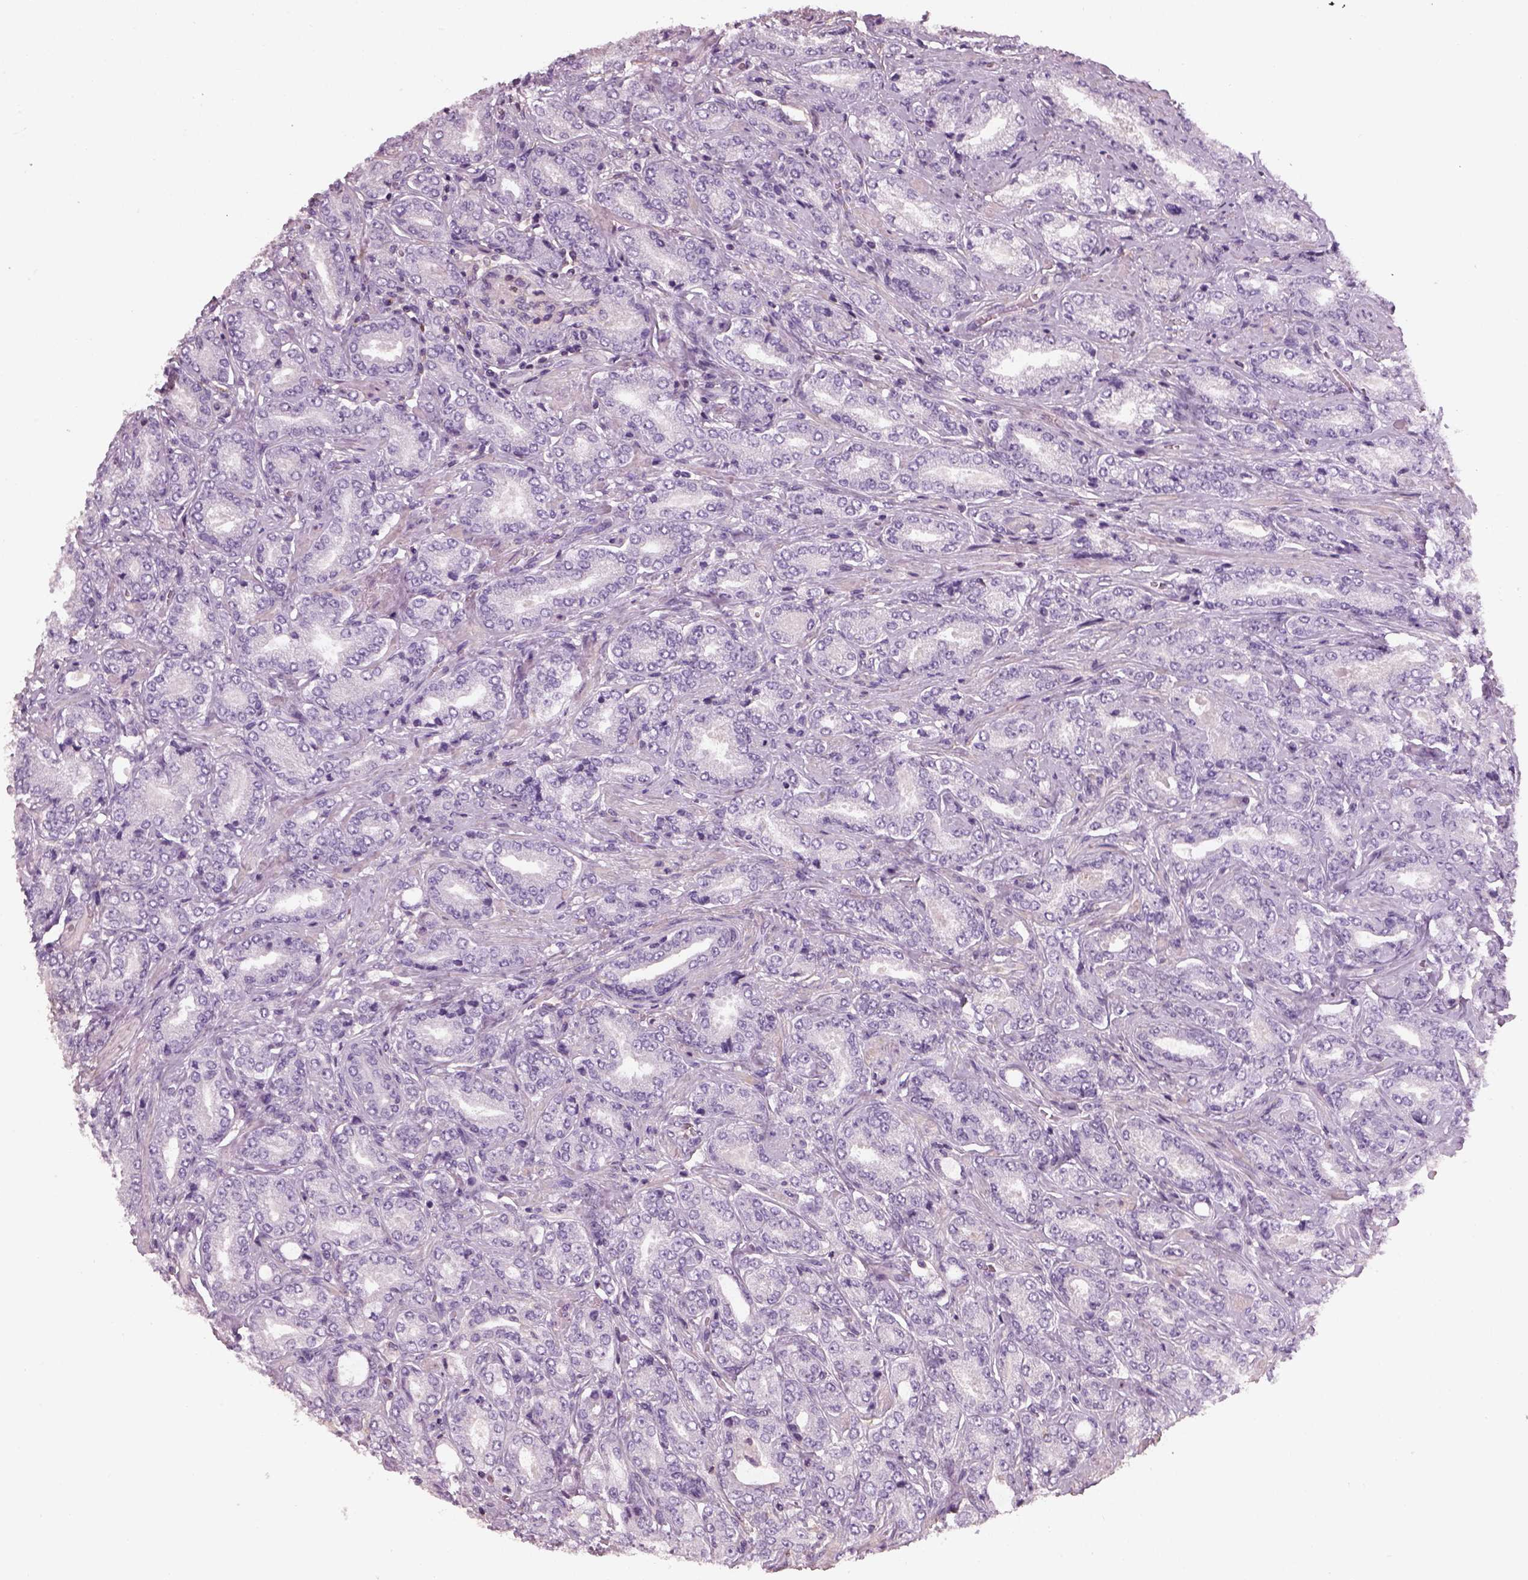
{"staining": {"intensity": "negative", "quantity": "none", "location": "none"}, "tissue": "prostate cancer", "cell_type": "Tumor cells", "image_type": "cancer", "snomed": [{"axis": "morphology", "description": "Adenocarcinoma, NOS"}, {"axis": "topography", "description": "Prostate"}], "caption": "The photomicrograph displays no significant positivity in tumor cells of prostate adenocarcinoma. (Brightfield microscopy of DAB (3,3'-diaminobenzidine) IHC at high magnification).", "gene": "OTUD6A", "patient": {"sex": "male", "age": 64}}